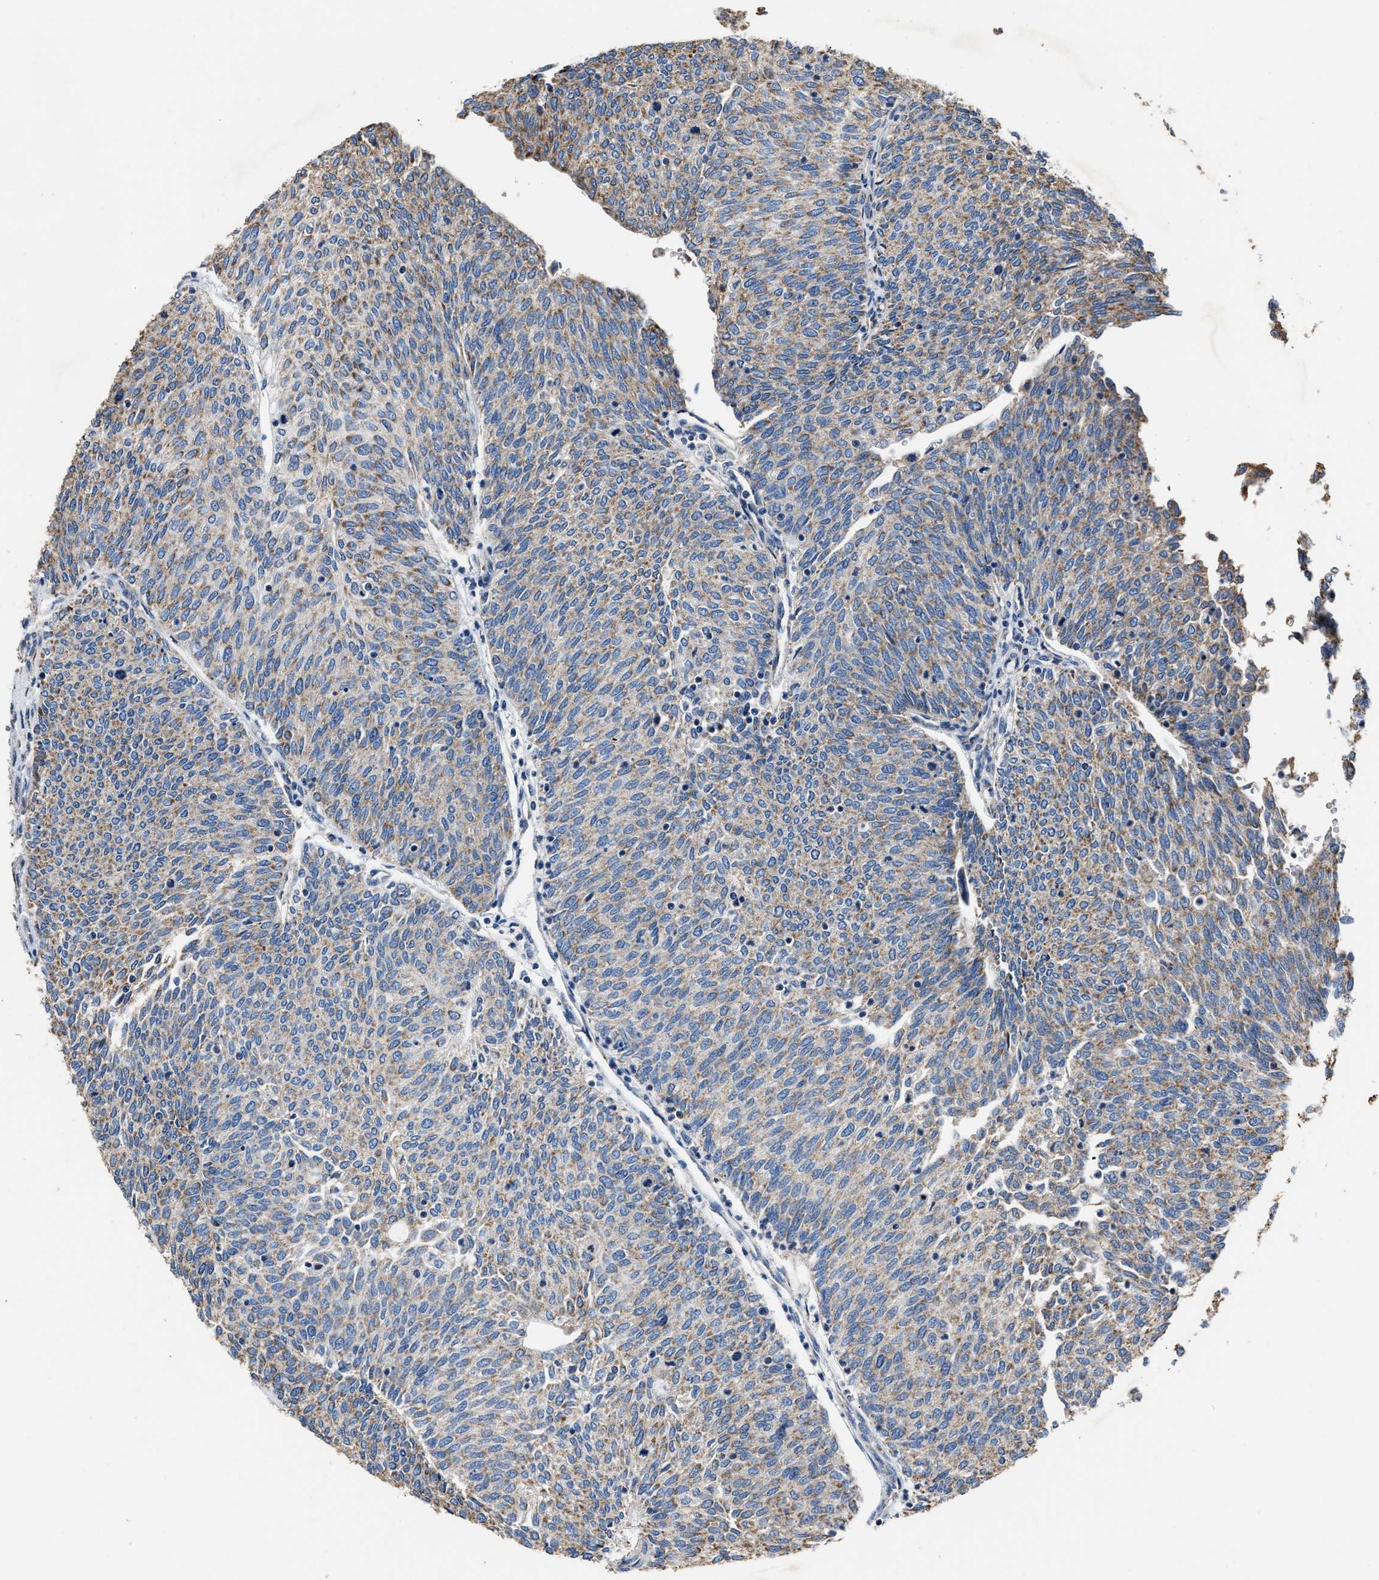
{"staining": {"intensity": "moderate", "quantity": "25%-75%", "location": "cytoplasmic/membranous"}, "tissue": "urothelial cancer", "cell_type": "Tumor cells", "image_type": "cancer", "snomed": [{"axis": "morphology", "description": "Urothelial carcinoma, Low grade"}, {"axis": "topography", "description": "Urinary bladder"}], "caption": "A brown stain shows moderate cytoplasmic/membranous positivity of a protein in urothelial cancer tumor cells.", "gene": "NSUN5", "patient": {"sex": "female", "age": 79}}